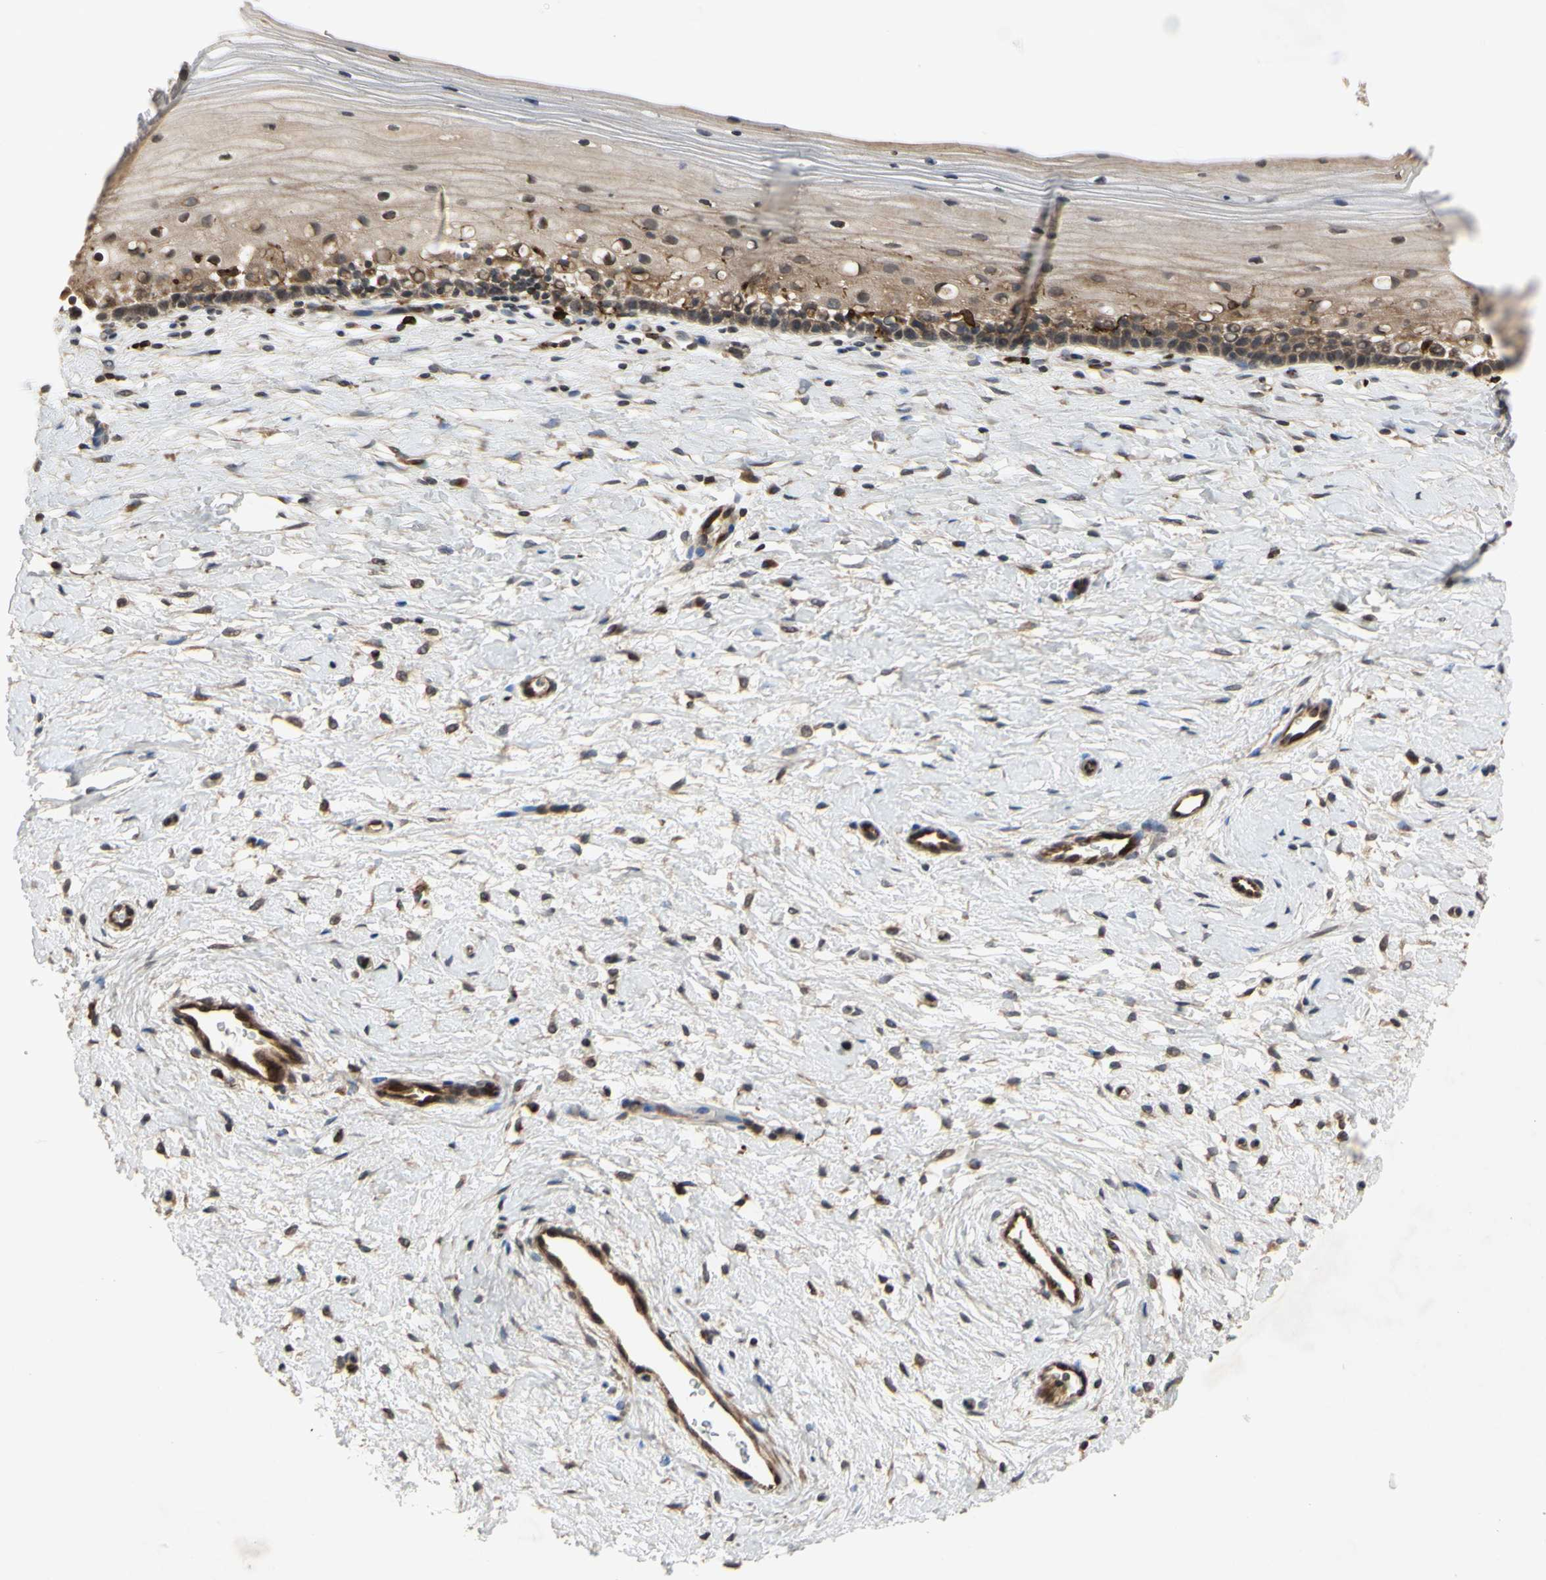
{"staining": {"intensity": "moderate", "quantity": ">75%", "location": "cytoplasmic/membranous"}, "tissue": "cervix", "cell_type": "Glandular cells", "image_type": "normal", "snomed": [{"axis": "morphology", "description": "Normal tissue, NOS"}, {"axis": "topography", "description": "Cervix"}], "caption": "A medium amount of moderate cytoplasmic/membranous staining is present in approximately >75% of glandular cells in normal cervix.", "gene": "PLXNA2", "patient": {"sex": "female", "age": 39}}